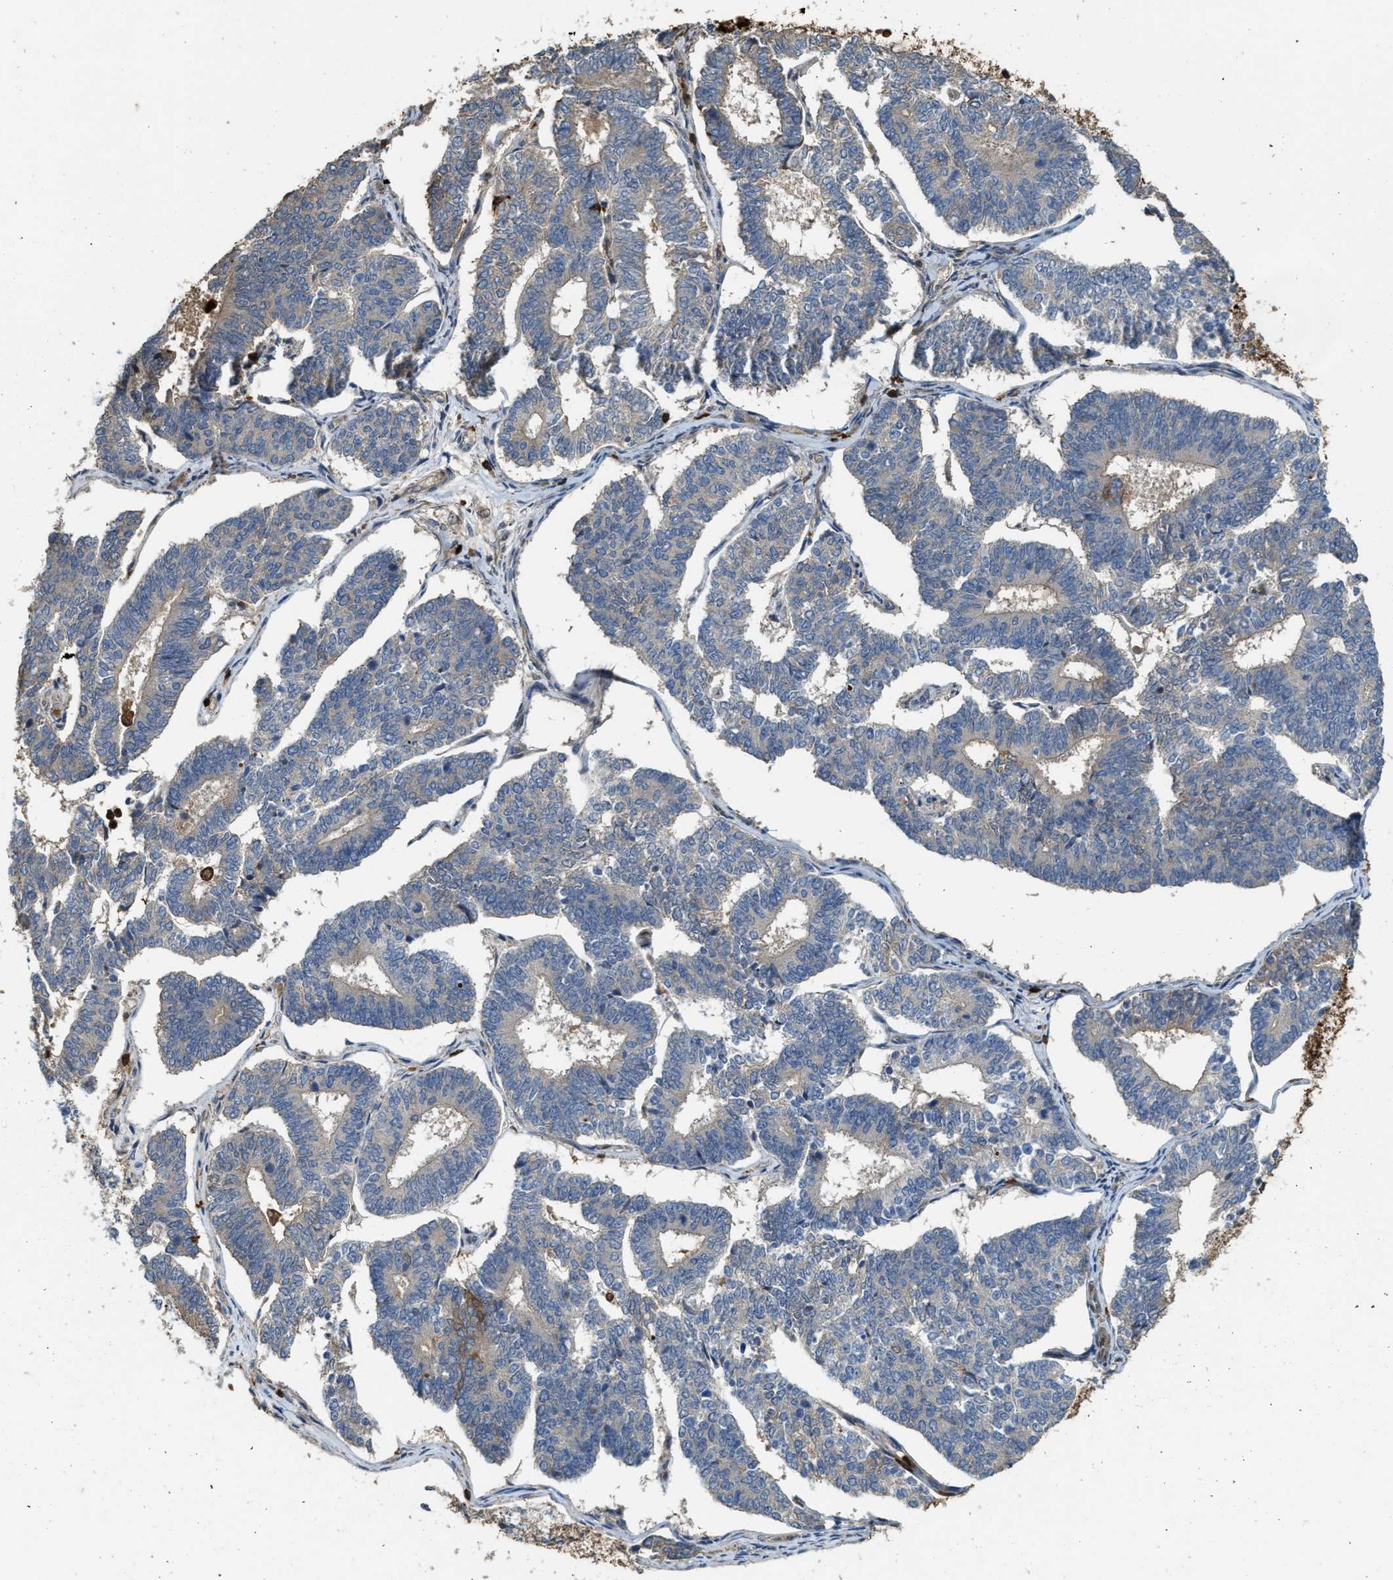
{"staining": {"intensity": "negative", "quantity": "none", "location": "none"}, "tissue": "endometrial cancer", "cell_type": "Tumor cells", "image_type": "cancer", "snomed": [{"axis": "morphology", "description": "Adenocarcinoma, NOS"}, {"axis": "topography", "description": "Endometrium"}], "caption": "Histopathology image shows no protein positivity in tumor cells of endometrial cancer (adenocarcinoma) tissue.", "gene": "SERPINB5", "patient": {"sex": "female", "age": 70}}